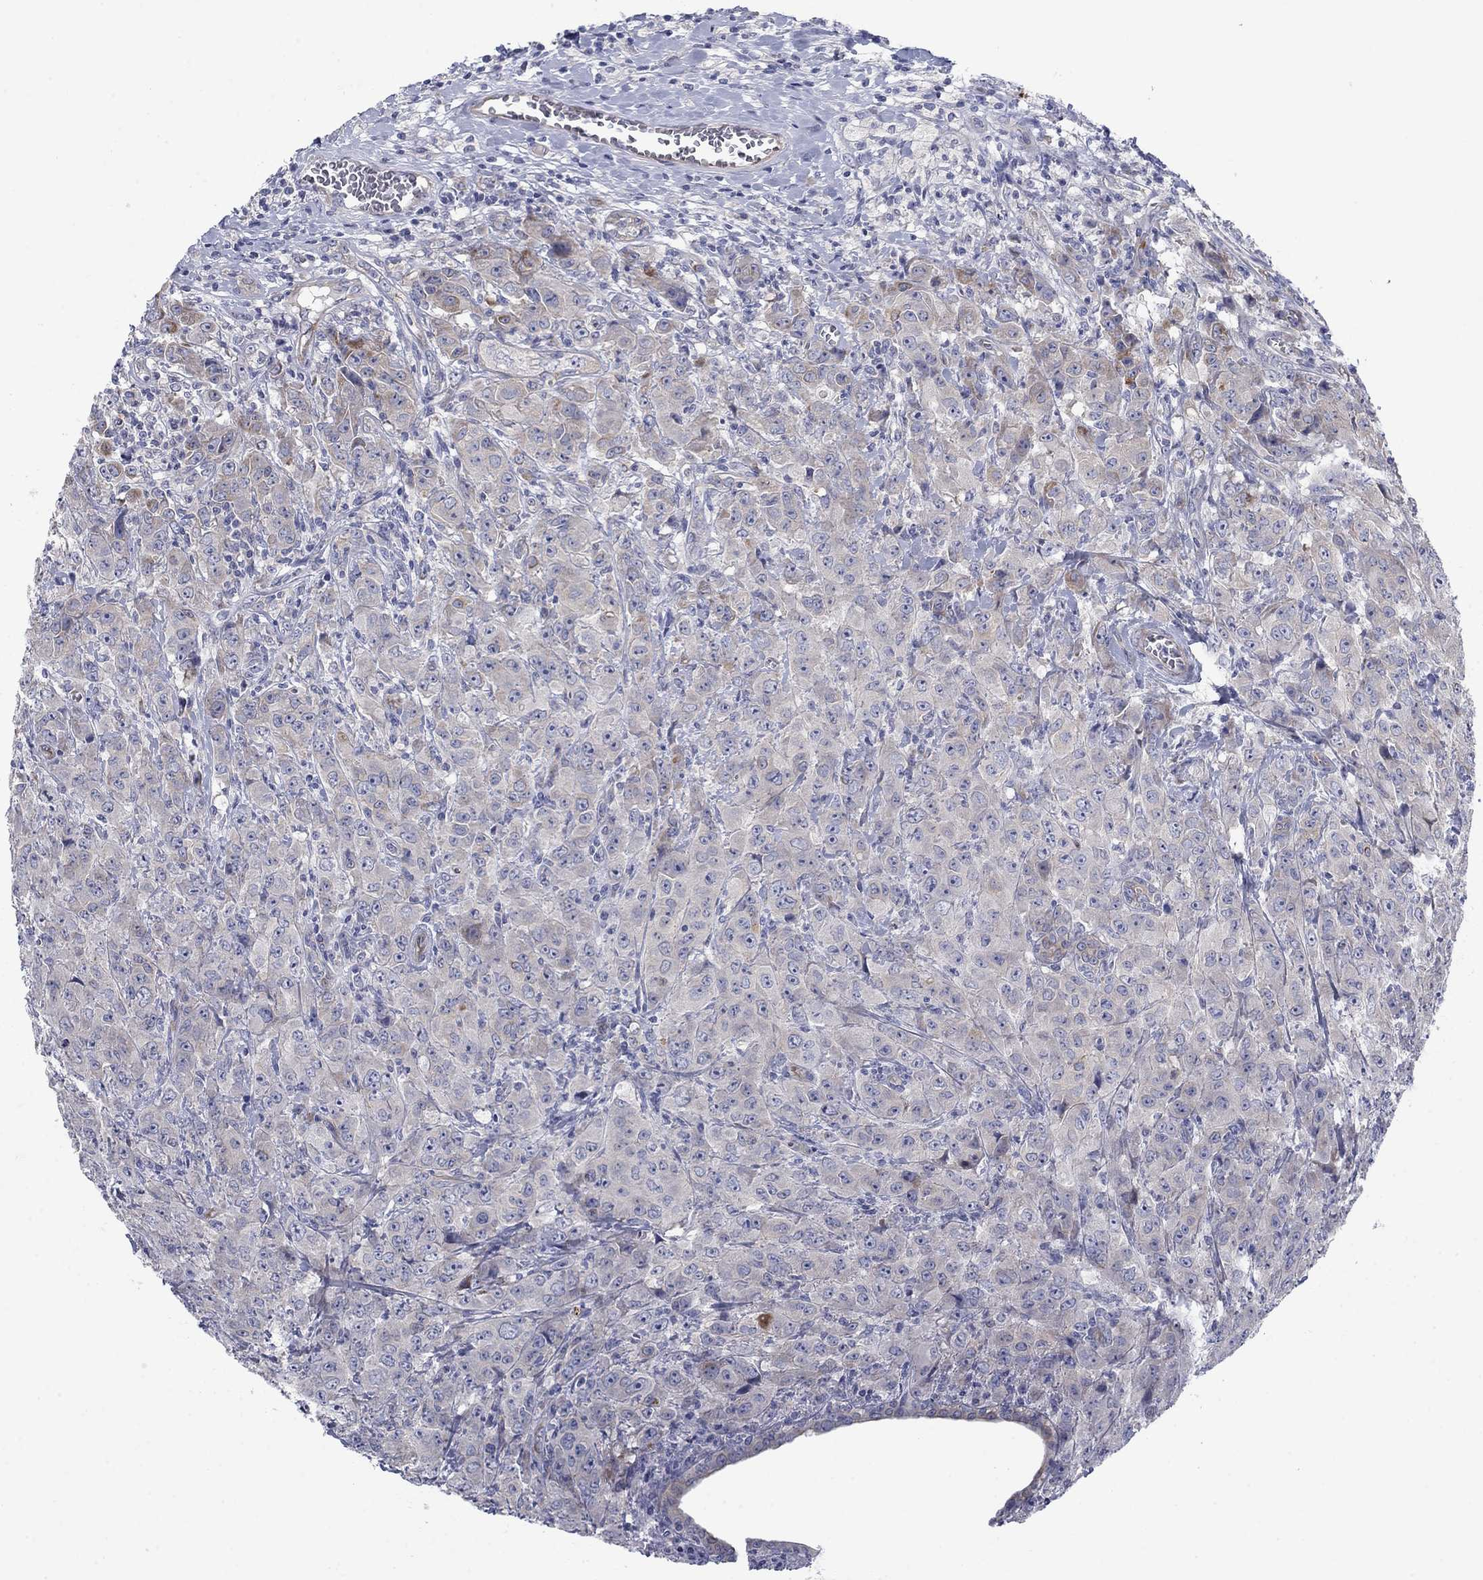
{"staining": {"intensity": "moderate", "quantity": "<25%", "location": "cytoplasmic/membranous"}, "tissue": "breast cancer", "cell_type": "Tumor cells", "image_type": "cancer", "snomed": [{"axis": "morphology", "description": "Duct carcinoma"}, {"axis": "topography", "description": "Breast"}], "caption": "This histopathology image shows breast cancer (intraductal carcinoma) stained with immunohistochemistry to label a protein in brown. The cytoplasmic/membranous of tumor cells show moderate positivity for the protein. Nuclei are counter-stained blue.", "gene": "FXR1", "patient": {"sex": "female", "age": 43}}